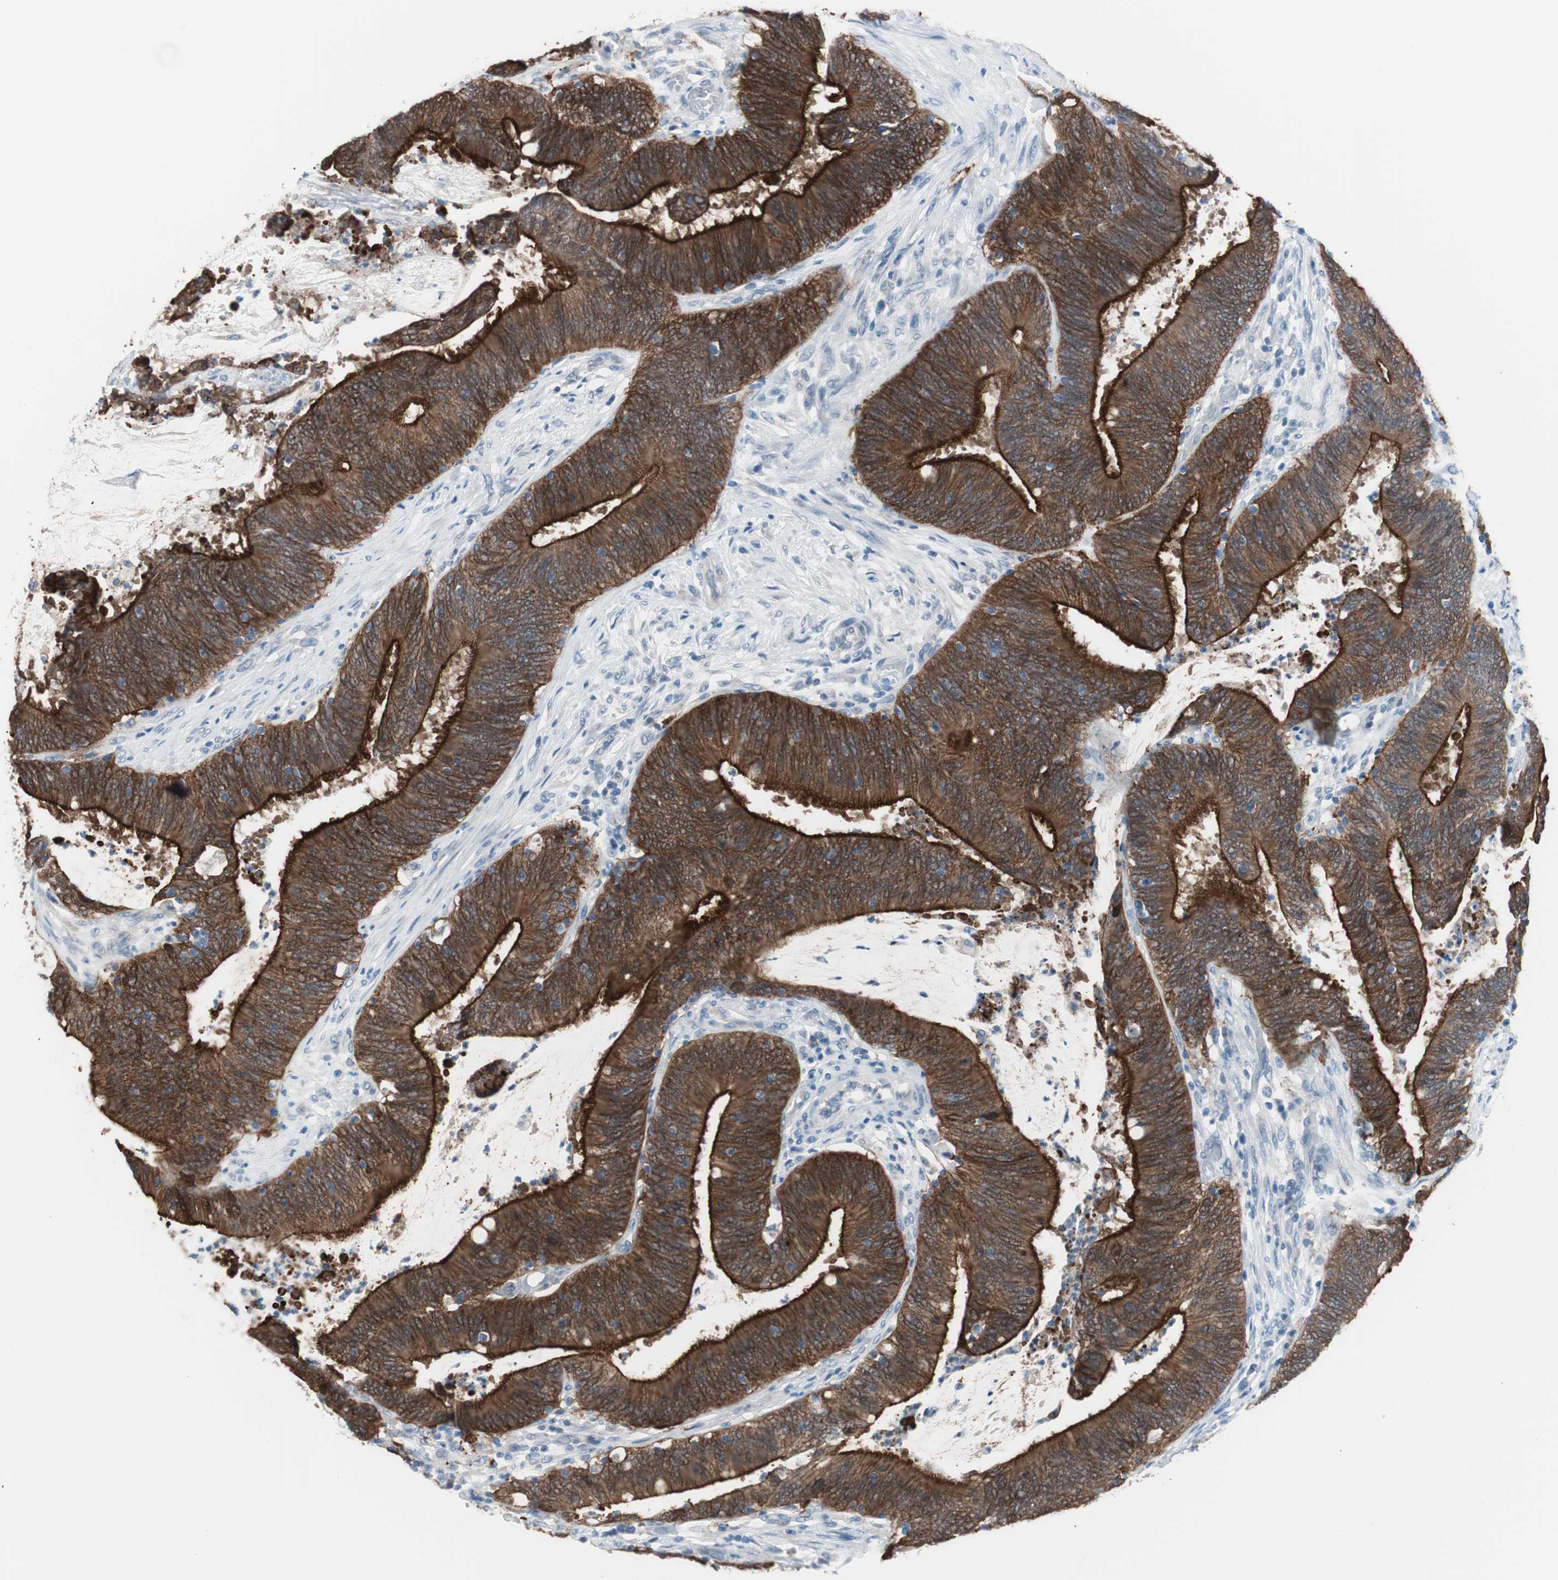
{"staining": {"intensity": "strong", "quantity": ">75%", "location": "cytoplasmic/membranous"}, "tissue": "colorectal cancer", "cell_type": "Tumor cells", "image_type": "cancer", "snomed": [{"axis": "morphology", "description": "Adenocarcinoma, NOS"}, {"axis": "topography", "description": "Rectum"}], "caption": "Tumor cells exhibit high levels of strong cytoplasmic/membranous expression in approximately >75% of cells in human colorectal adenocarcinoma. (Brightfield microscopy of DAB IHC at high magnification).", "gene": "VIL1", "patient": {"sex": "female", "age": 66}}